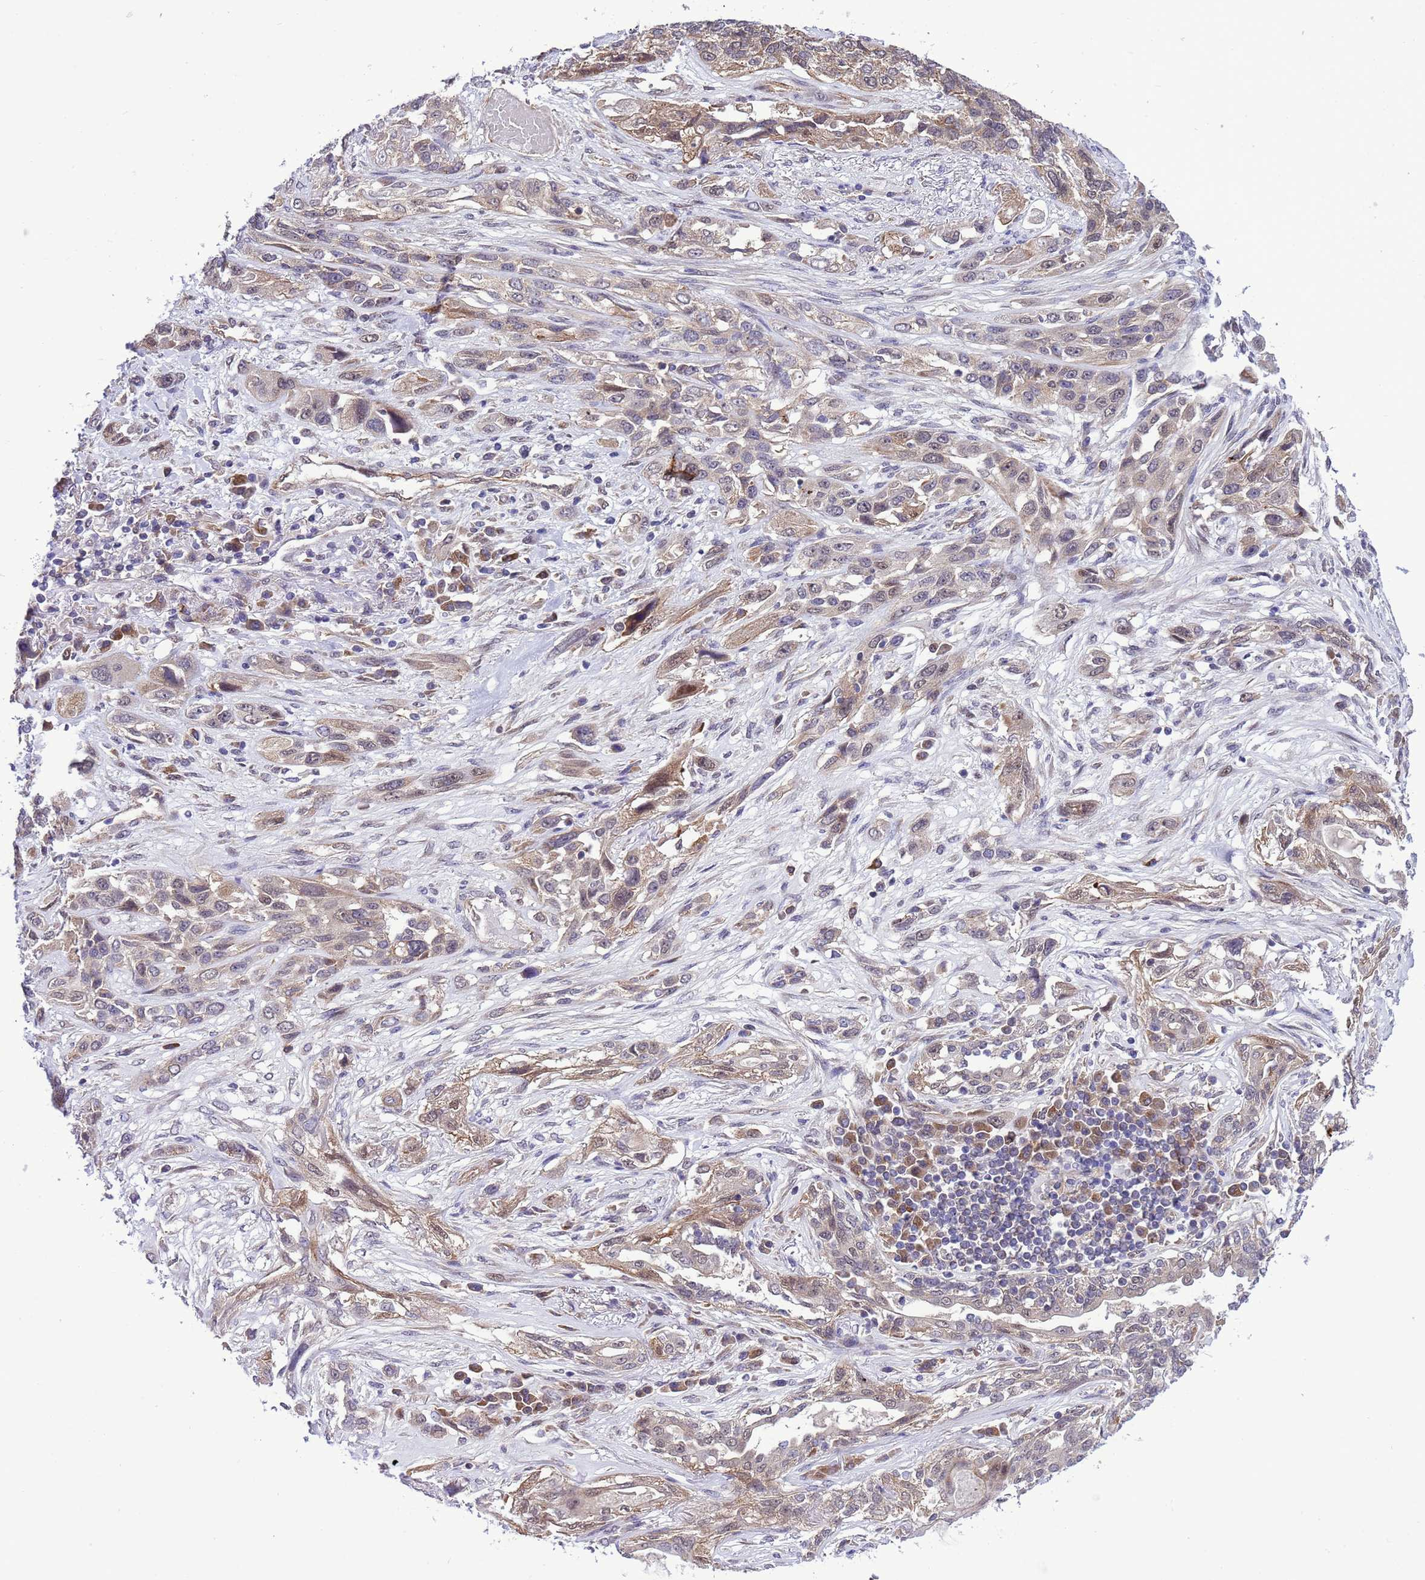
{"staining": {"intensity": "weak", "quantity": "<25%", "location": "nuclear"}, "tissue": "lung cancer", "cell_type": "Tumor cells", "image_type": "cancer", "snomed": [{"axis": "morphology", "description": "Squamous cell carcinoma, NOS"}, {"axis": "topography", "description": "Lung"}], "caption": "DAB immunohistochemical staining of lung squamous cell carcinoma demonstrates no significant staining in tumor cells.", "gene": "RASD1", "patient": {"sex": "female", "age": 70}}